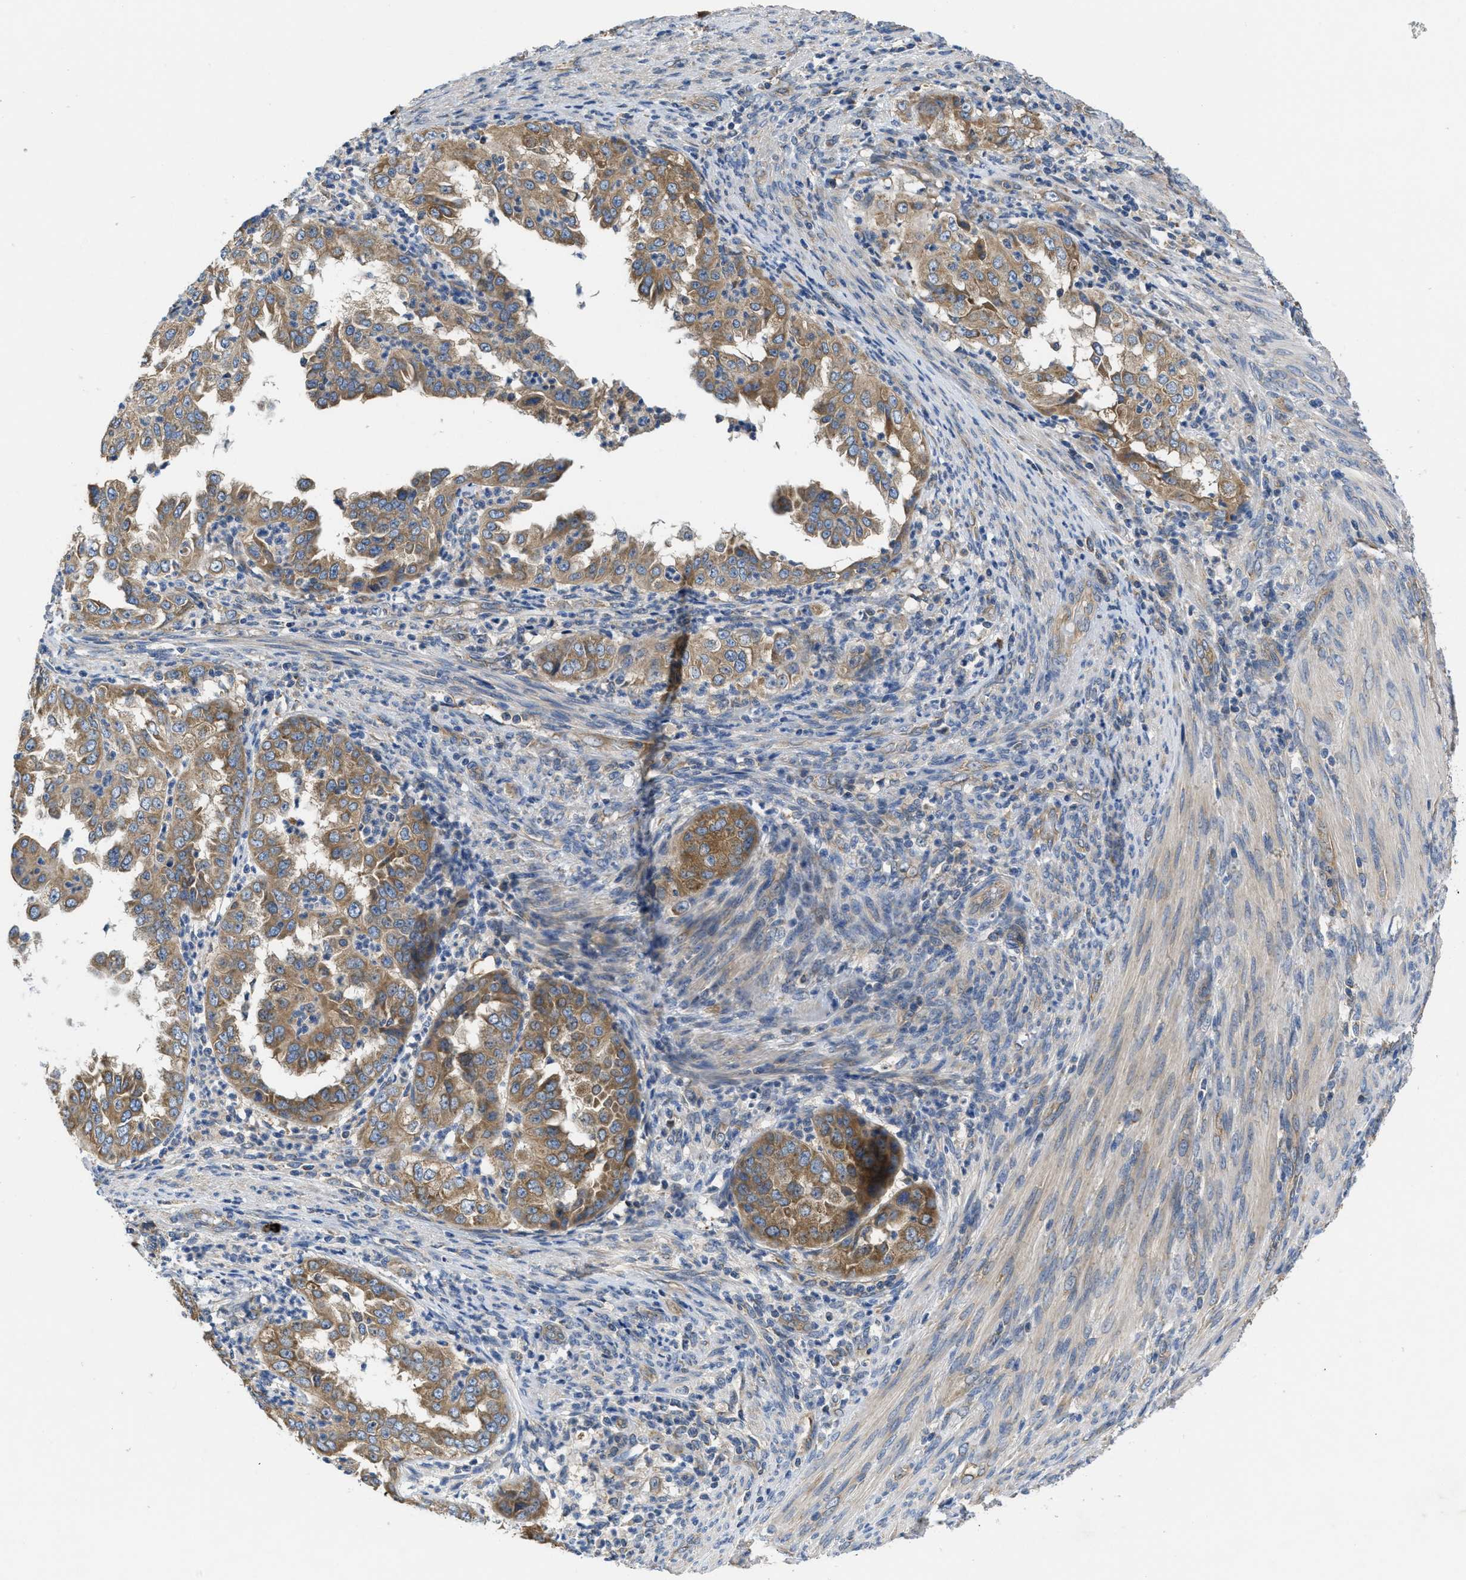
{"staining": {"intensity": "moderate", "quantity": ">75%", "location": "cytoplasmic/membranous"}, "tissue": "endometrial cancer", "cell_type": "Tumor cells", "image_type": "cancer", "snomed": [{"axis": "morphology", "description": "Adenocarcinoma, NOS"}, {"axis": "topography", "description": "Endometrium"}], "caption": "Adenocarcinoma (endometrial) stained for a protein exhibits moderate cytoplasmic/membranous positivity in tumor cells. (brown staining indicates protein expression, while blue staining denotes nuclei).", "gene": "GALK1", "patient": {"sex": "female", "age": 85}}